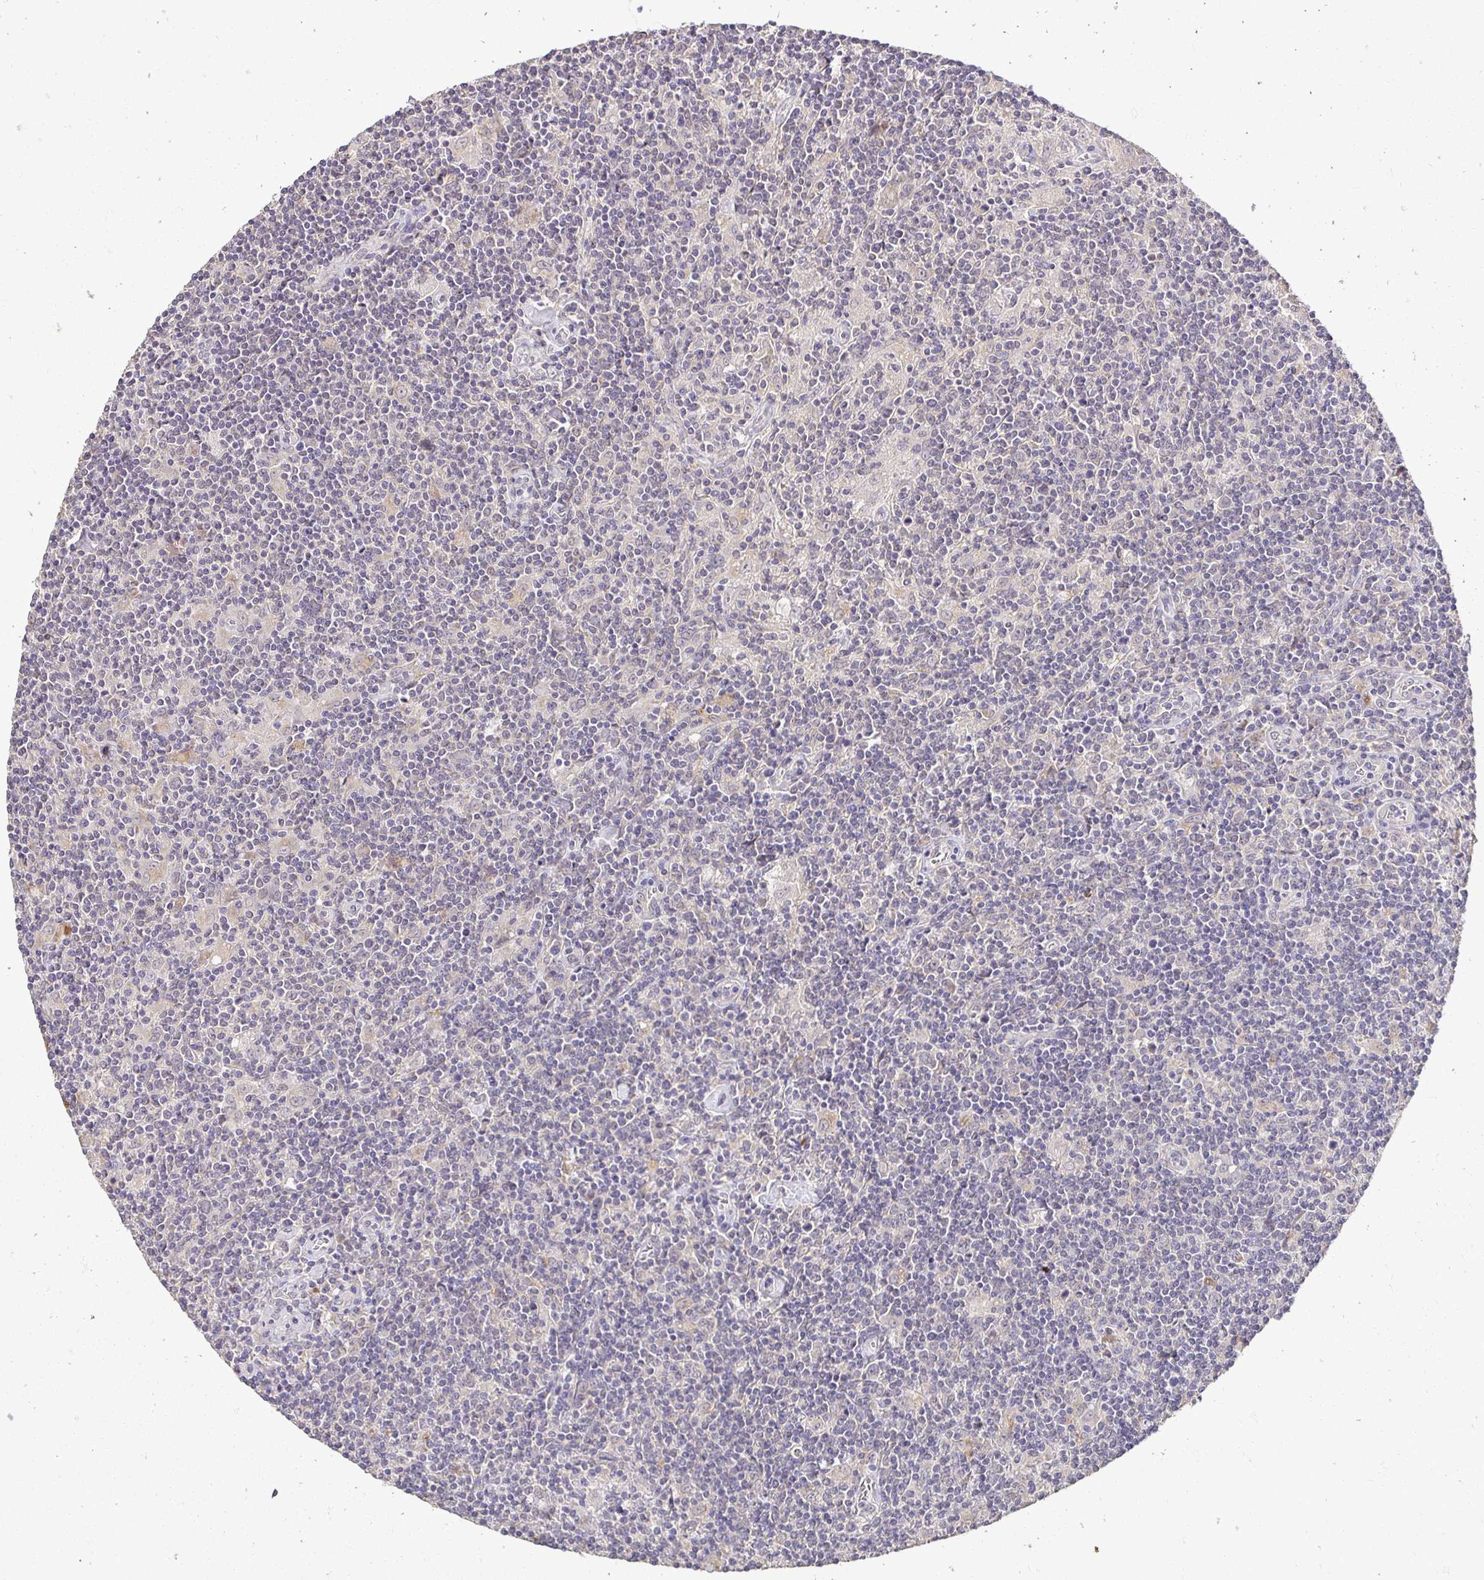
{"staining": {"intensity": "negative", "quantity": "none", "location": "none"}, "tissue": "lymphoma", "cell_type": "Tumor cells", "image_type": "cancer", "snomed": [{"axis": "morphology", "description": "Hodgkin's disease, NOS"}, {"axis": "topography", "description": "Lymph node"}], "caption": "Hodgkin's disease was stained to show a protein in brown. There is no significant positivity in tumor cells.", "gene": "RHEBL1", "patient": {"sex": "male", "age": 40}}